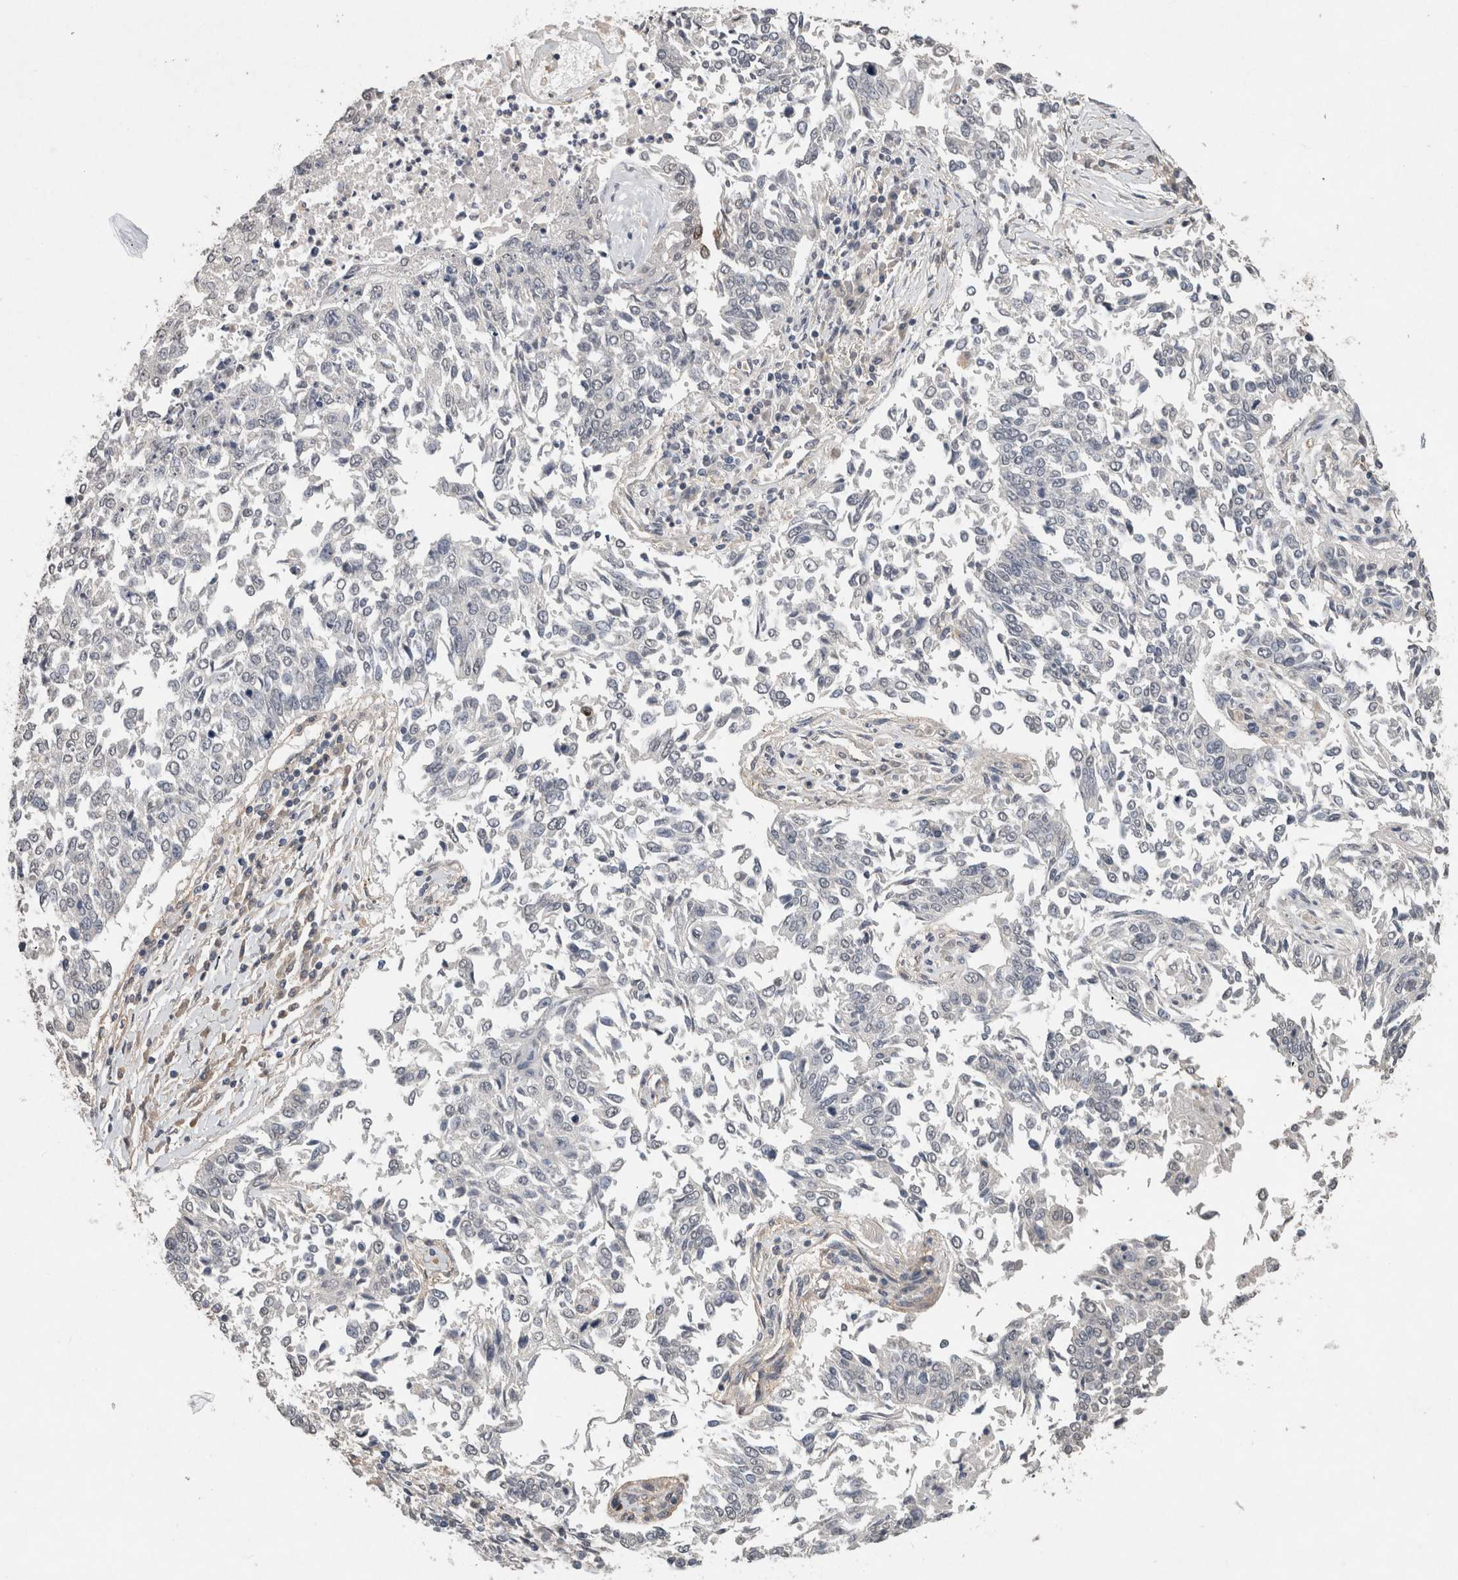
{"staining": {"intensity": "negative", "quantity": "none", "location": "none"}, "tissue": "lung cancer", "cell_type": "Tumor cells", "image_type": "cancer", "snomed": [{"axis": "morphology", "description": "Normal tissue, NOS"}, {"axis": "morphology", "description": "Squamous cell carcinoma, NOS"}, {"axis": "topography", "description": "Cartilage tissue"}, {"axis": "topography", "description": "Bronchus"}, {"axis": "topography", "description": "Lung"}, {"axis": "topography", "description": "Peripheral nerve tissue"}], "caption": "There is no significant staining in tumor cells of squamous cell carcinoma (lung).", "gene": "RECK", "patient": {"sex": "female", "age": 49}}